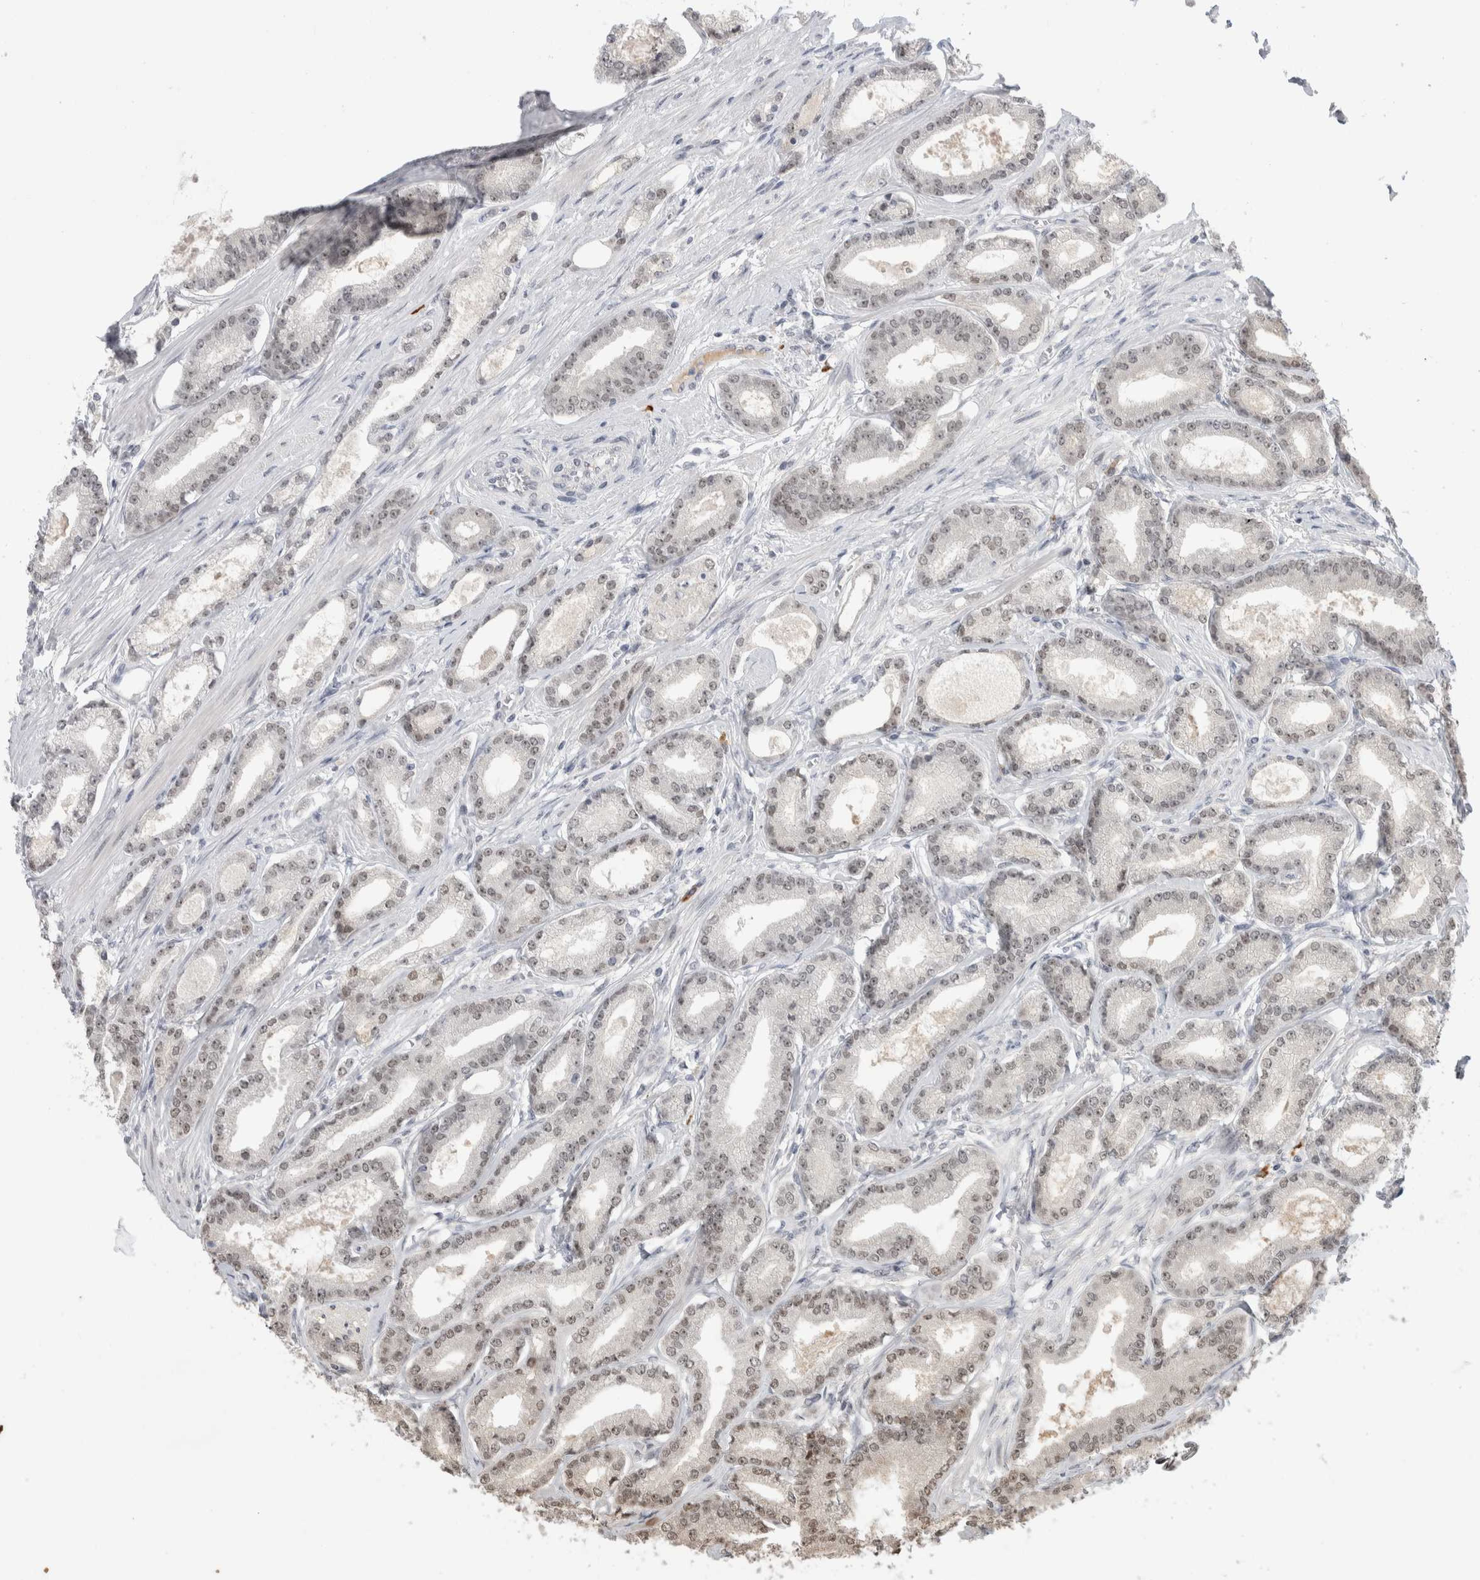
{"staining": {"intensity": "weak", "quantity": "<25%", "location": "nuclear"}, "tissue": "prostate cancer", "cell_type": "Tumor cells", "image_type": "cancer", "snomed": [{"axis": "morphology", "description": "Adenocarcinoma, Low grade"}, {"axis": "topography", "description": "Prostate"}], "caption": "Human prostate cancer stained for a protein using immunohistochemistry exhibits no staining in tumor cells.", "gene": "ZNF24", "patient": {"sex": "male", "age": 60}}